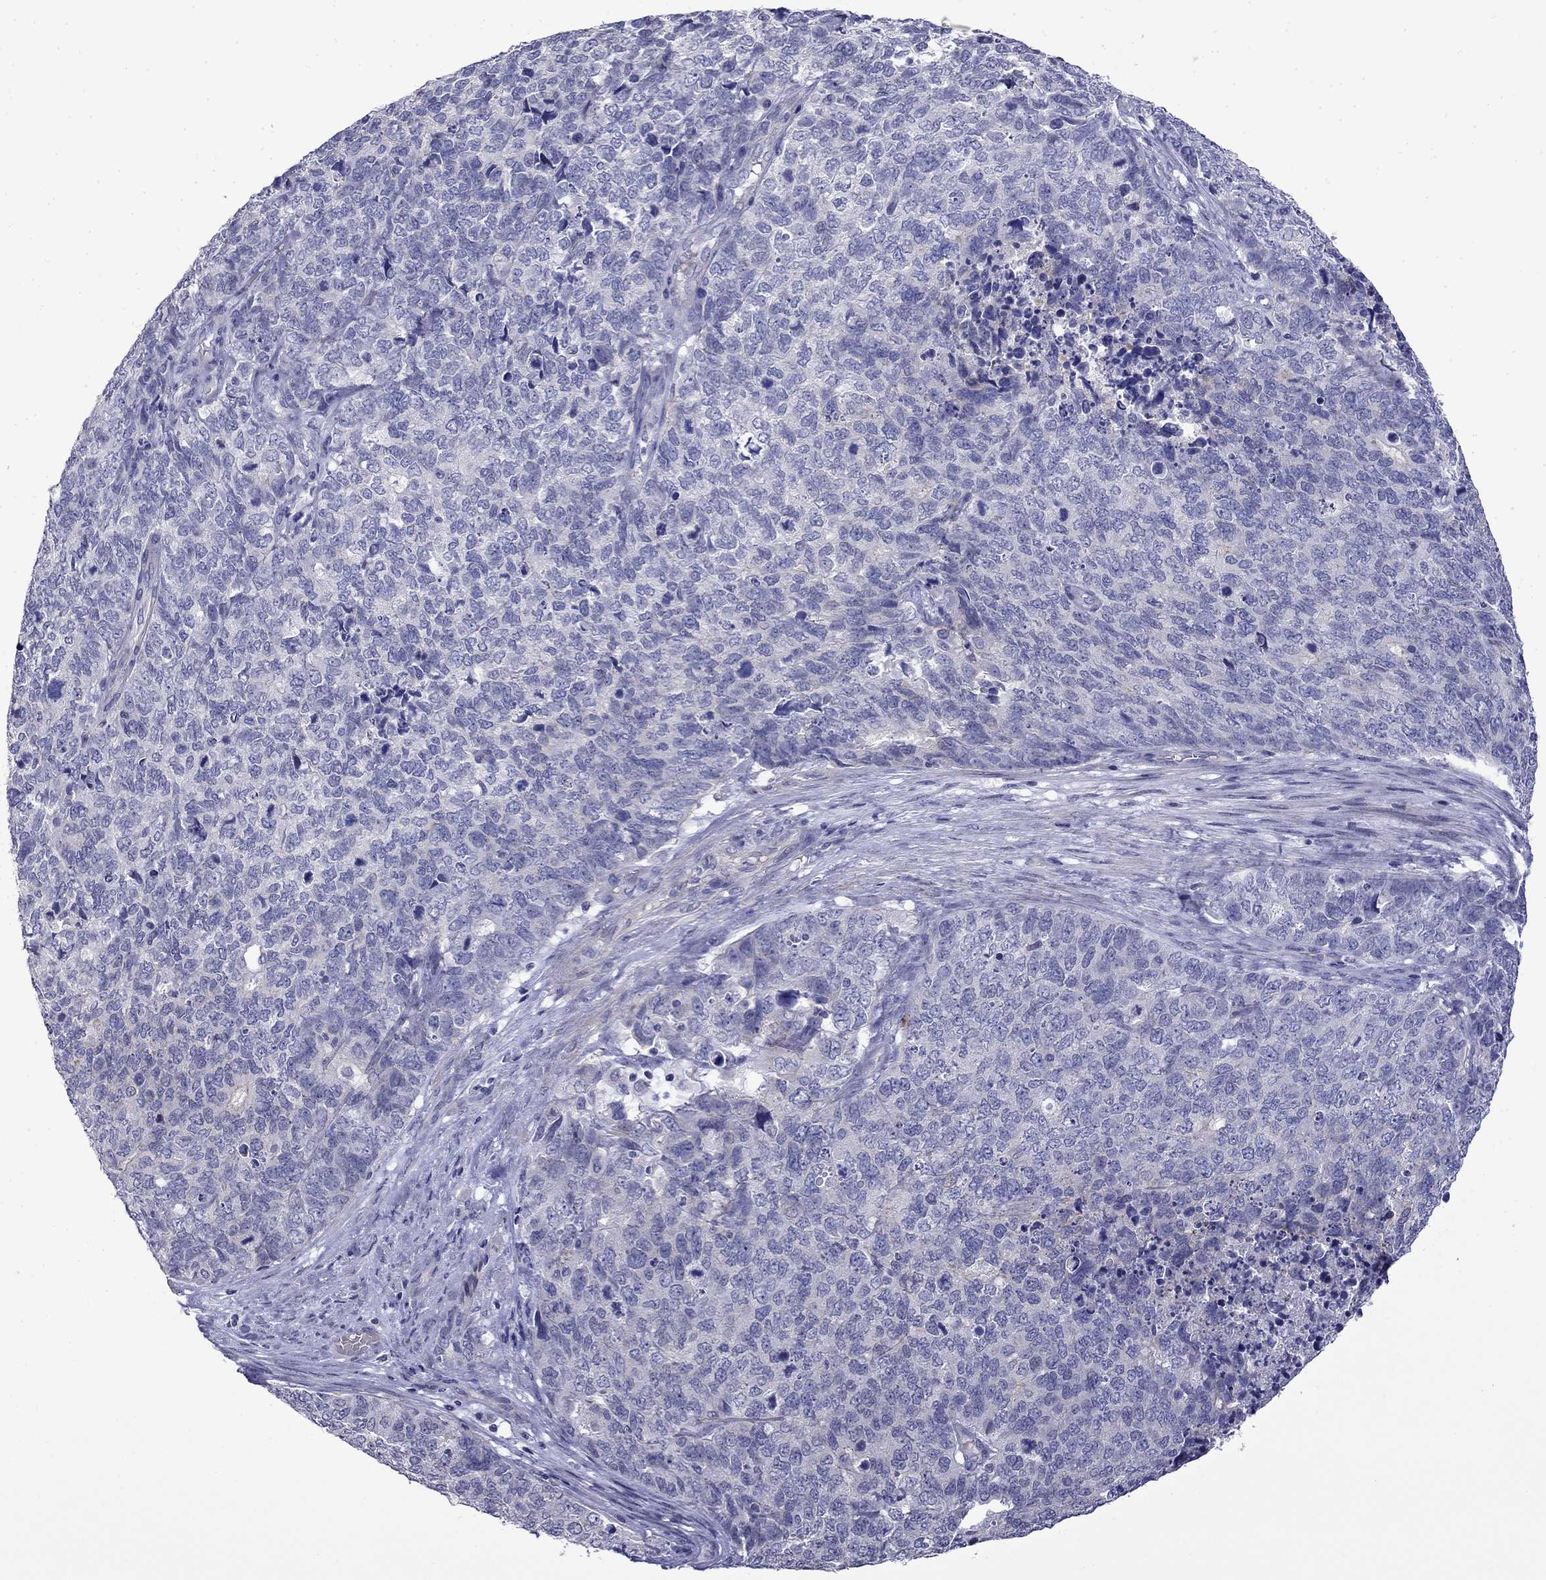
{"staining": {"intensity": "negative", "quantity": "none", "location": "none"}, "tissue": "cervical cancer", "cell_type": "Tumor cells", "image_type": "cancer", "snomed": [{"axis": "morphology", "description": "Squamous cell carcinoma, NOS"}, {"axis": "topography", "description": "Cervix"}], "caption": "Immunohistochemistry (IHC) image of cervical squamous cell carcinoma stained for a protein (brown), which reveals no positivity in tumor cells.", "gene": "PRR18", "patient": {"sex": "female", "age": 63}}